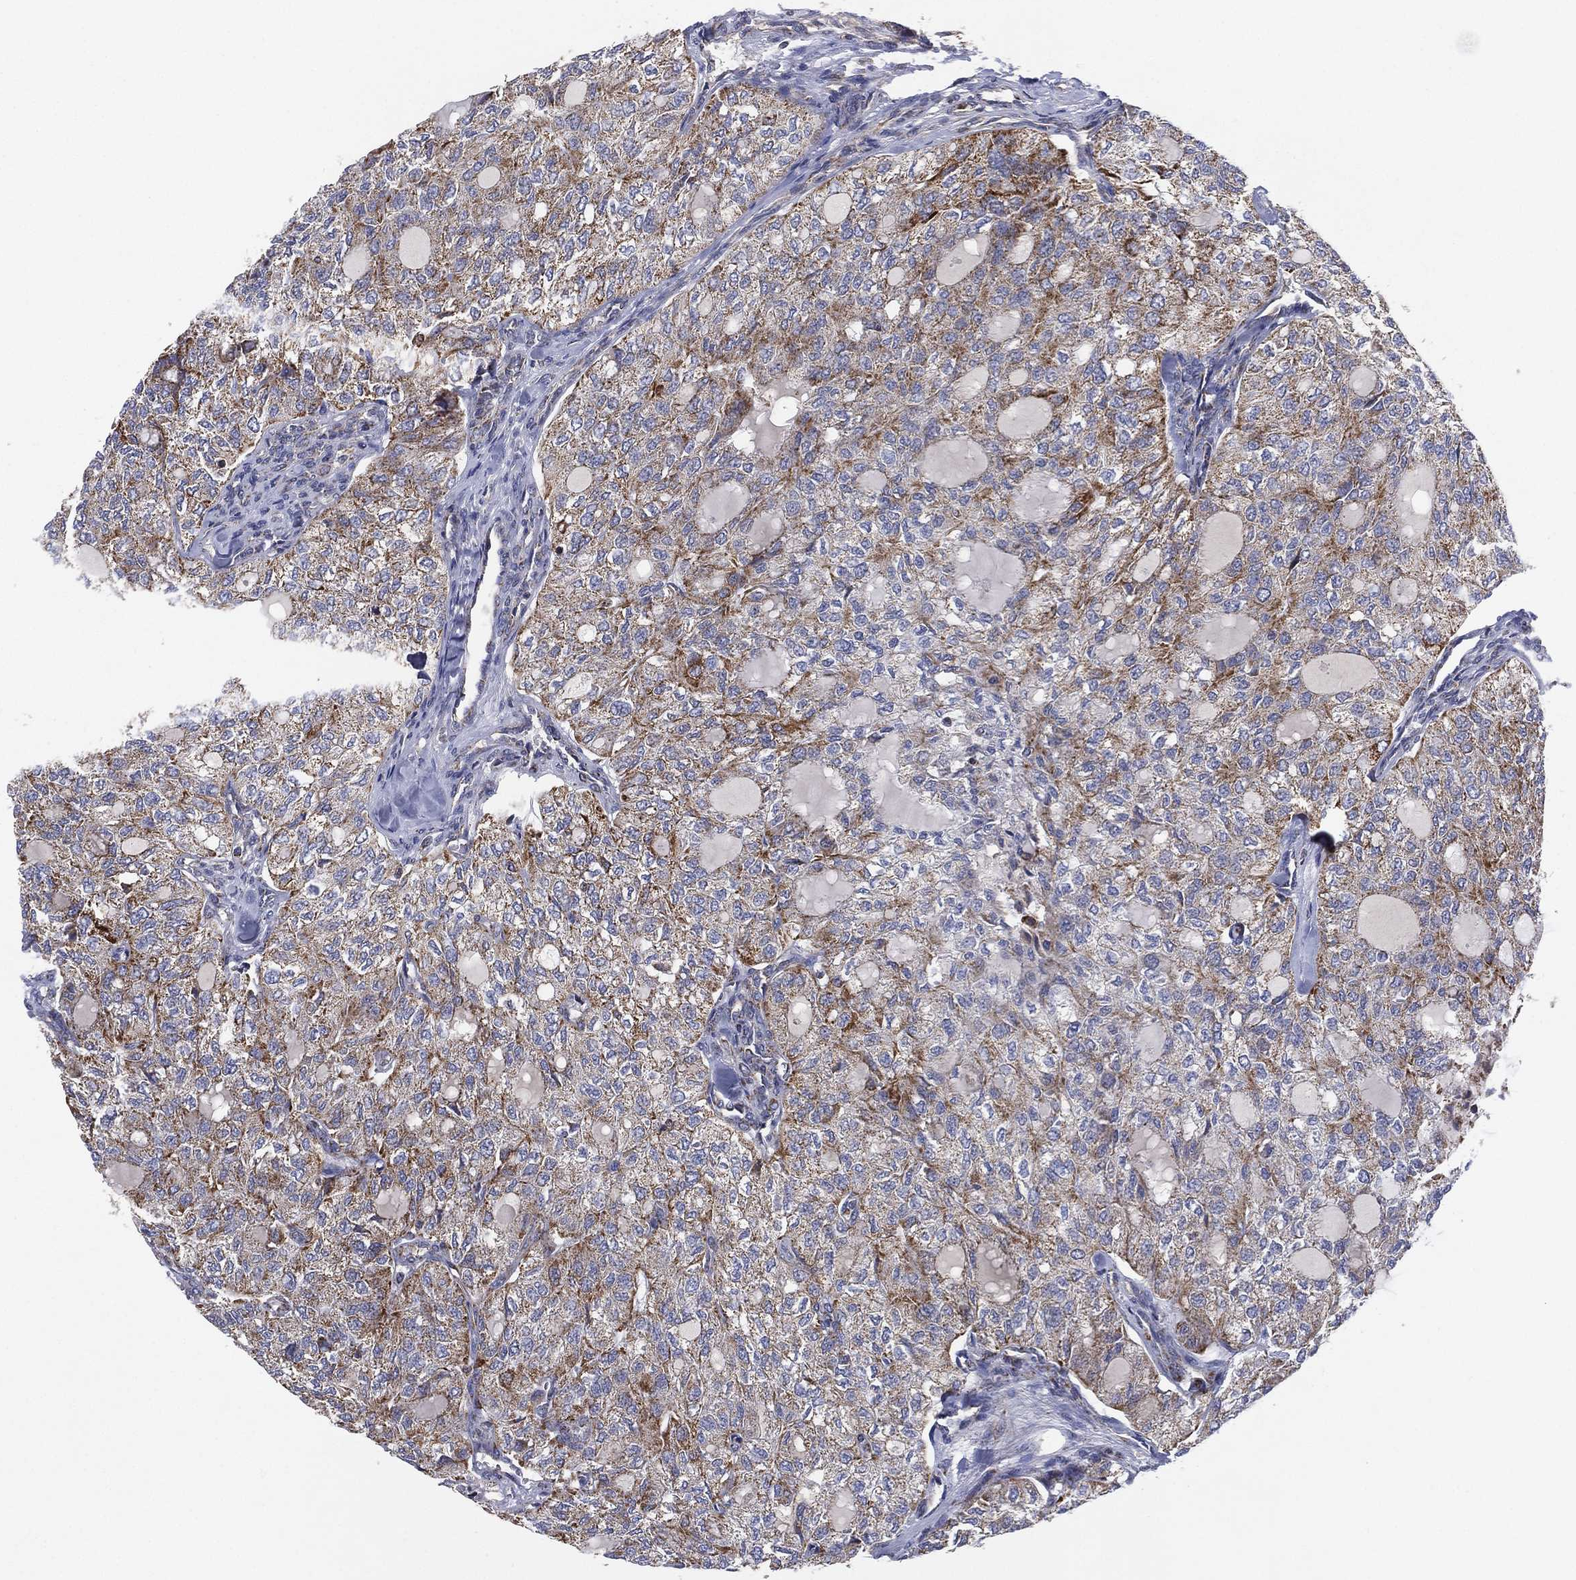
{"staining": {"intensity": "strong", "quantity": "<25%", "location": "cytoplasmic/membranous"}, "tissue": "thyroid cancer", "cell_type": "Tumor cells", "image_type": "cancer", "snomed": [{"axis": "morphology", "description": "Follicular adenoma carcinoma, NOS"}, {"axis": "topography", "description": "Thyroid gland"}], "caption": "Immunohistochemistry (IHC) image of human follicular adenoma carcinoma (thyroid) stained for a protein (brown), which displays medium levels of strong cytoplasmic/membranous staining in about <25% of tumor cells.", "gene": "PPP2R5A", "patient": {"sex": "male", "age": 75}}